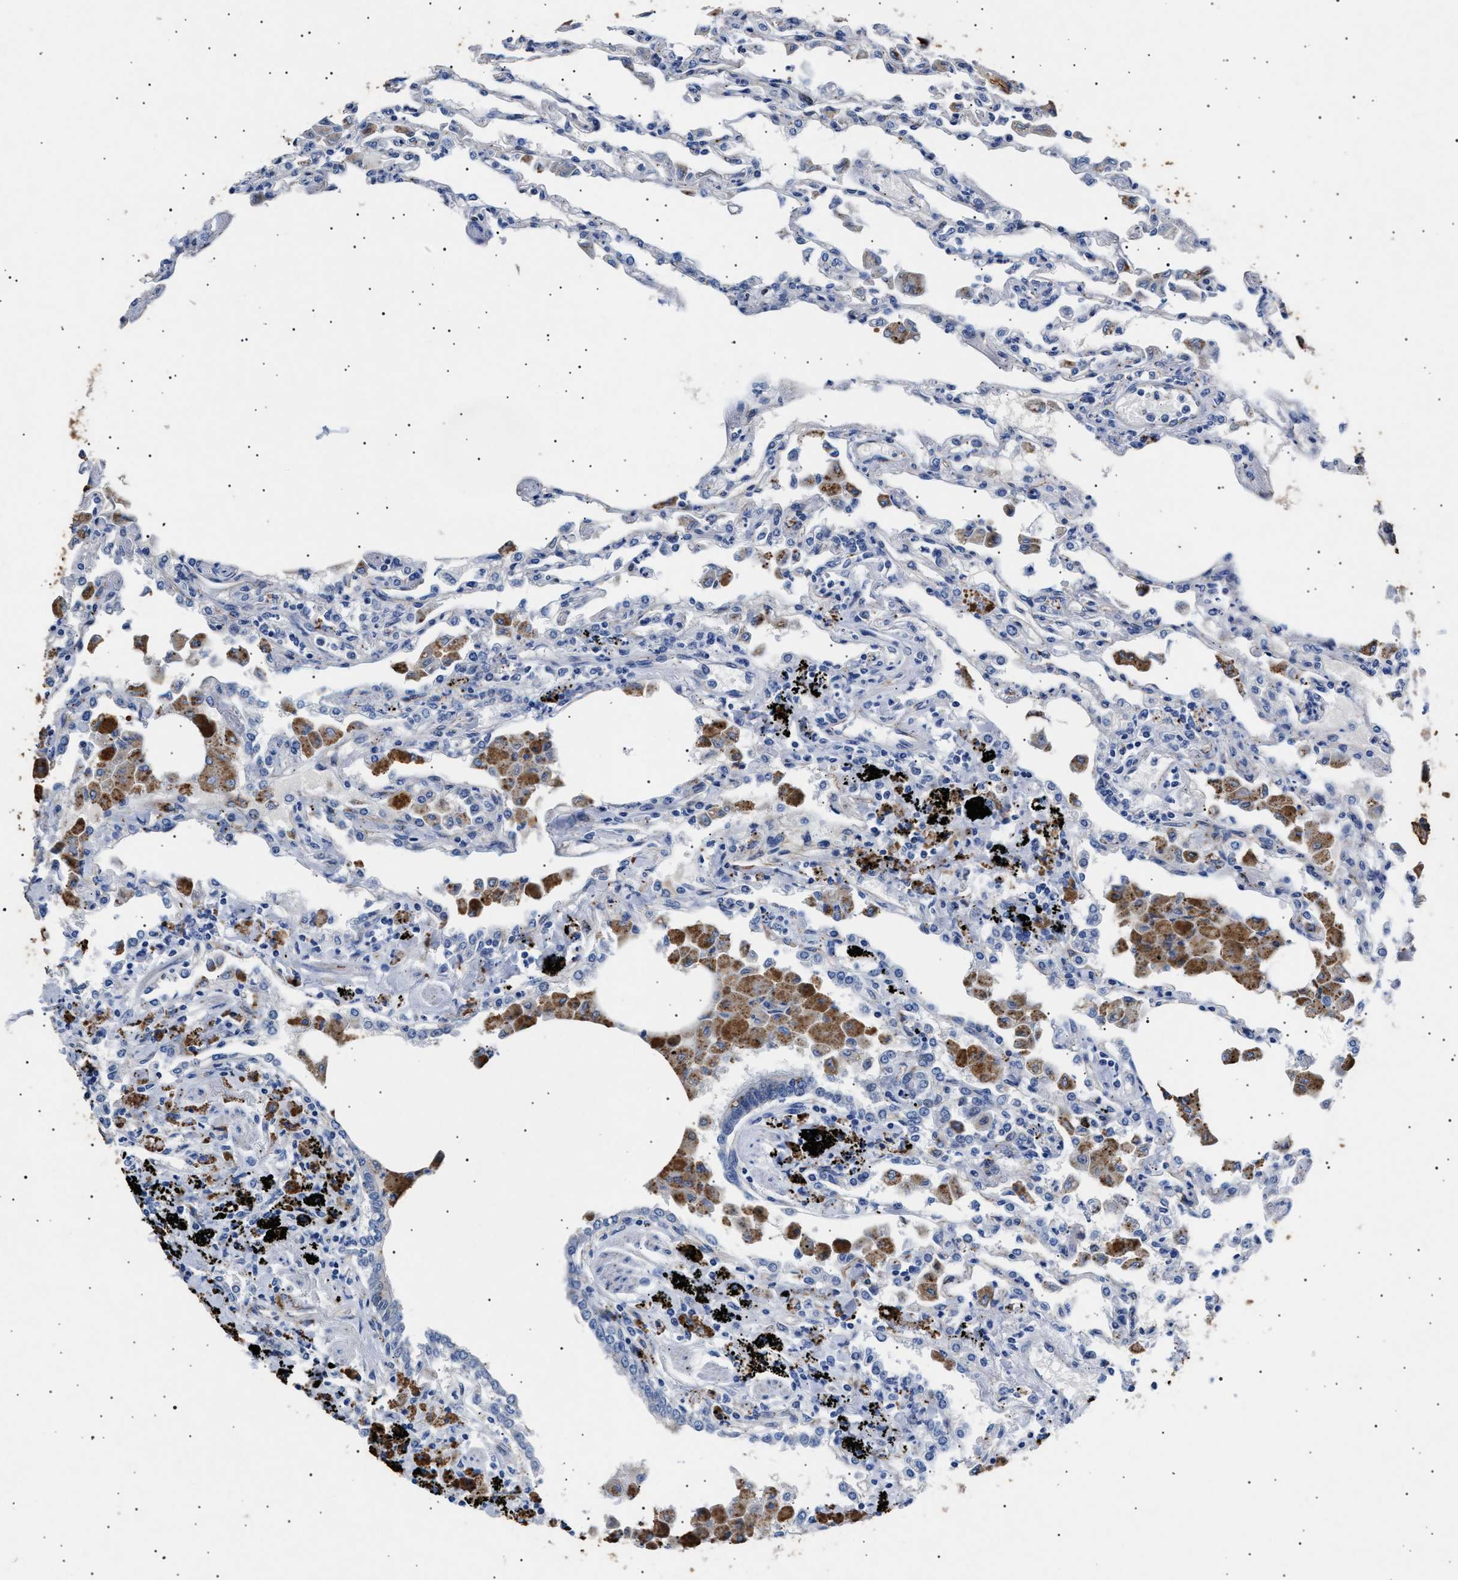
{"staining": {"intensity": "negative", "quantity": "none", "location": "none"}, "tissue": "lung", "cell_type": "Alveolar cells", "image_type": "normal", "snomed": [{"axis": "morphology", "description": "Normal tissue, NOS"}, {"axis": "topography", "description": "Bronchus"}, {"axis": "topography", "description": "Lung"}], "caption": "The image exhibits no significant expression in alveolar cells of lung.", "gene": "OLFML2A", "patient": {"sex": "female", "age": 49}}